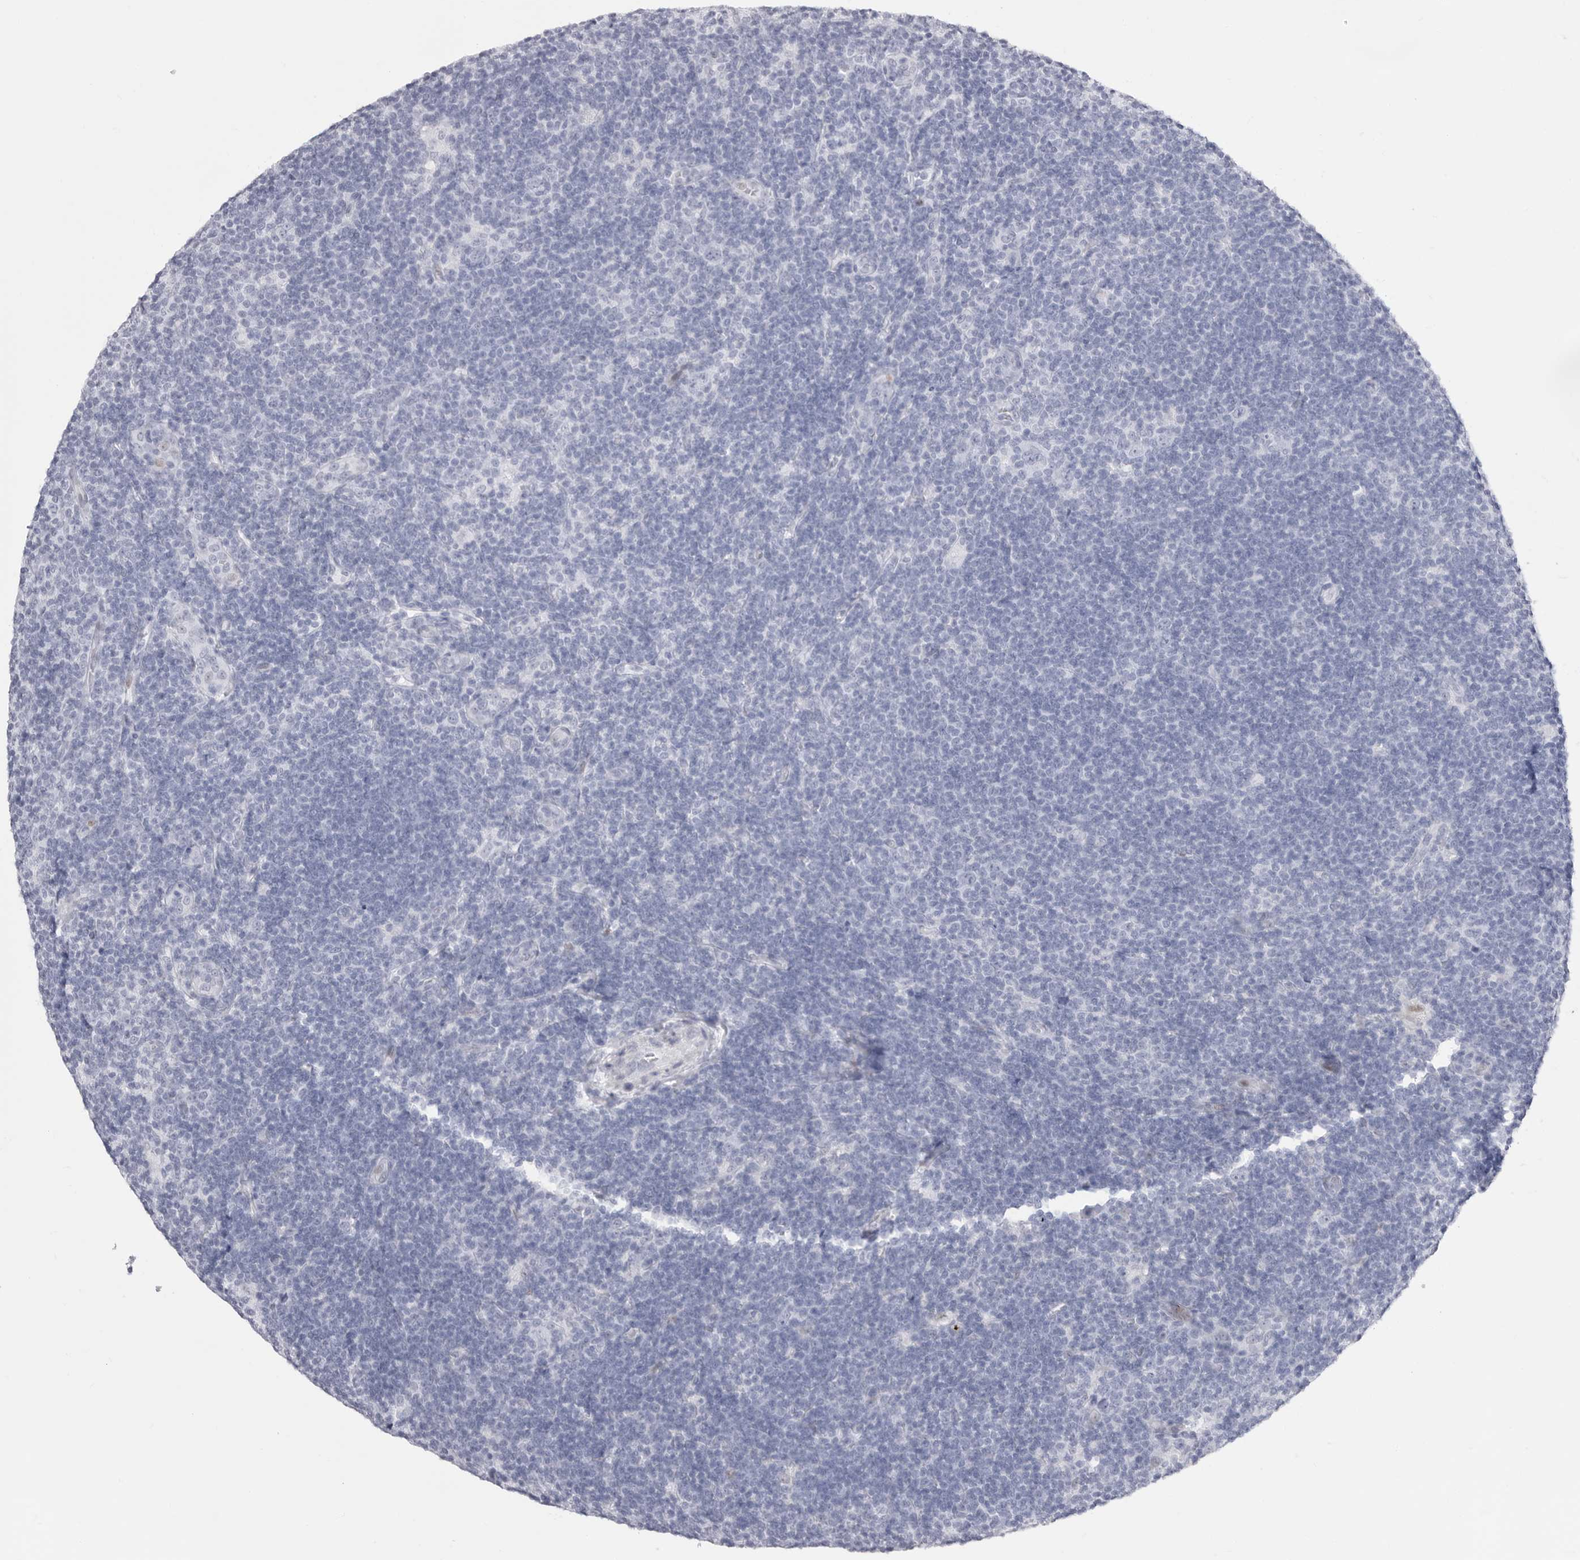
{"staining": {"intensity": "negative", "quantity": "none", "location": "none"}, "tissue": "lymphoma", "cell_type": "Tumor cells", "image_type": "cancer", "snomed": [{"axis": "morphology", "description": "Hodgkin's disease, NOS"}, {"axis": "topography", "description": "Lymph node"}], "caption": "Tumor cells show no significant positivity in lymphoma.", "gene": "TSSK1B", "patient": {"sex": "female", "age": 57}}